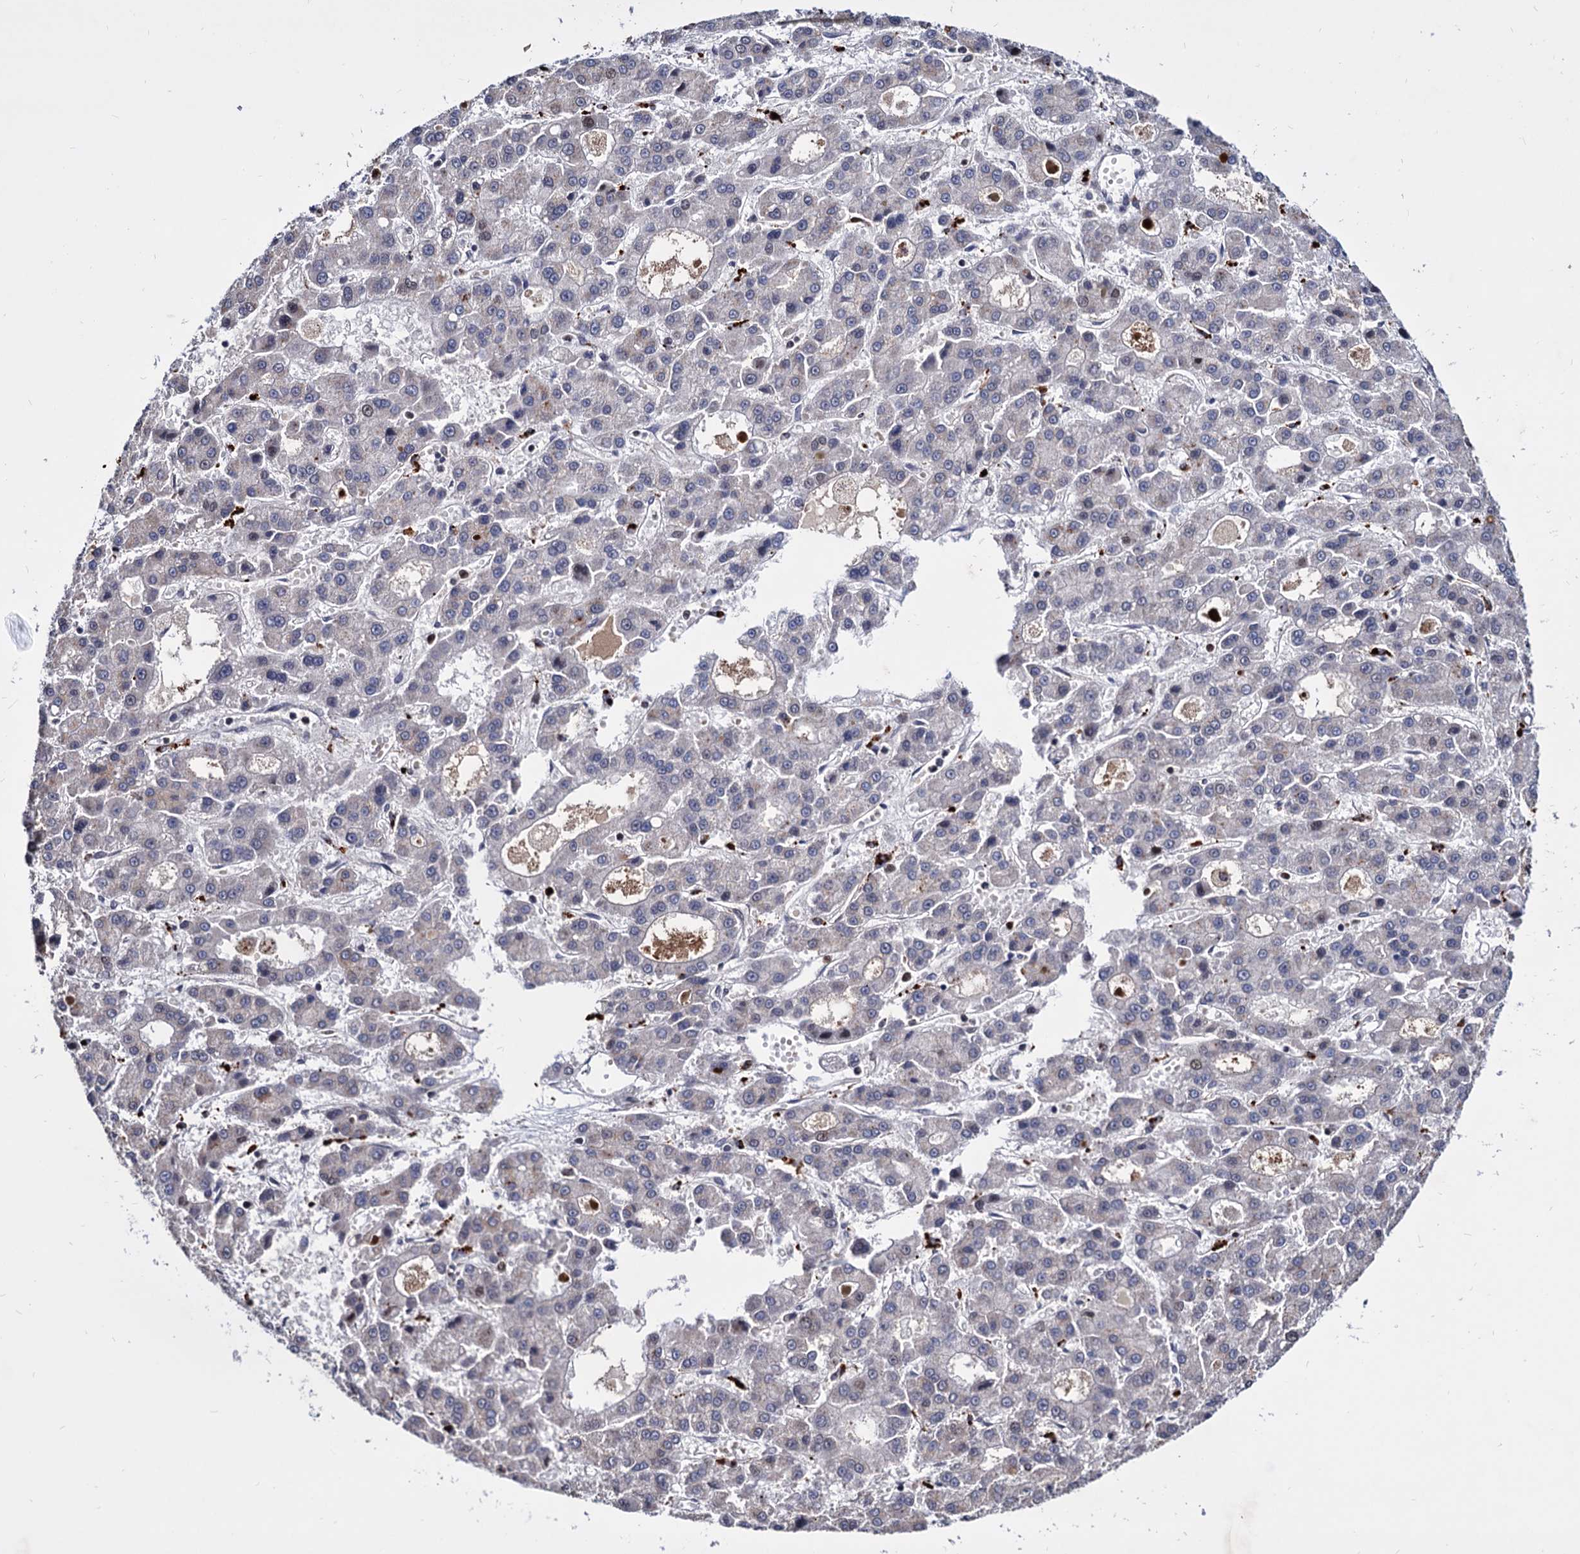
{"staining": {"intensity": "negative", "quantity": "none", "location": "none"}, "tissue": "liver cancer", "cell_type": "Tumor cells", "image_type": "cancer", "snomed": [{"axis": "morphology", "description": "Carcinoma, Hepatocellular, NOS"}, {"axis": "topography", "description": "Liver"}], "caption": "IHC photomicrograph of neoplastic tissue: human liver cancer (hepatocellular carcinoma) stained with DAB (3,3'-diaminobenzidine) reveals no significant protein positivity in tumor cells.", "gene": "RNASEH2B", "patient": {"sex": "male", "age": 70}}